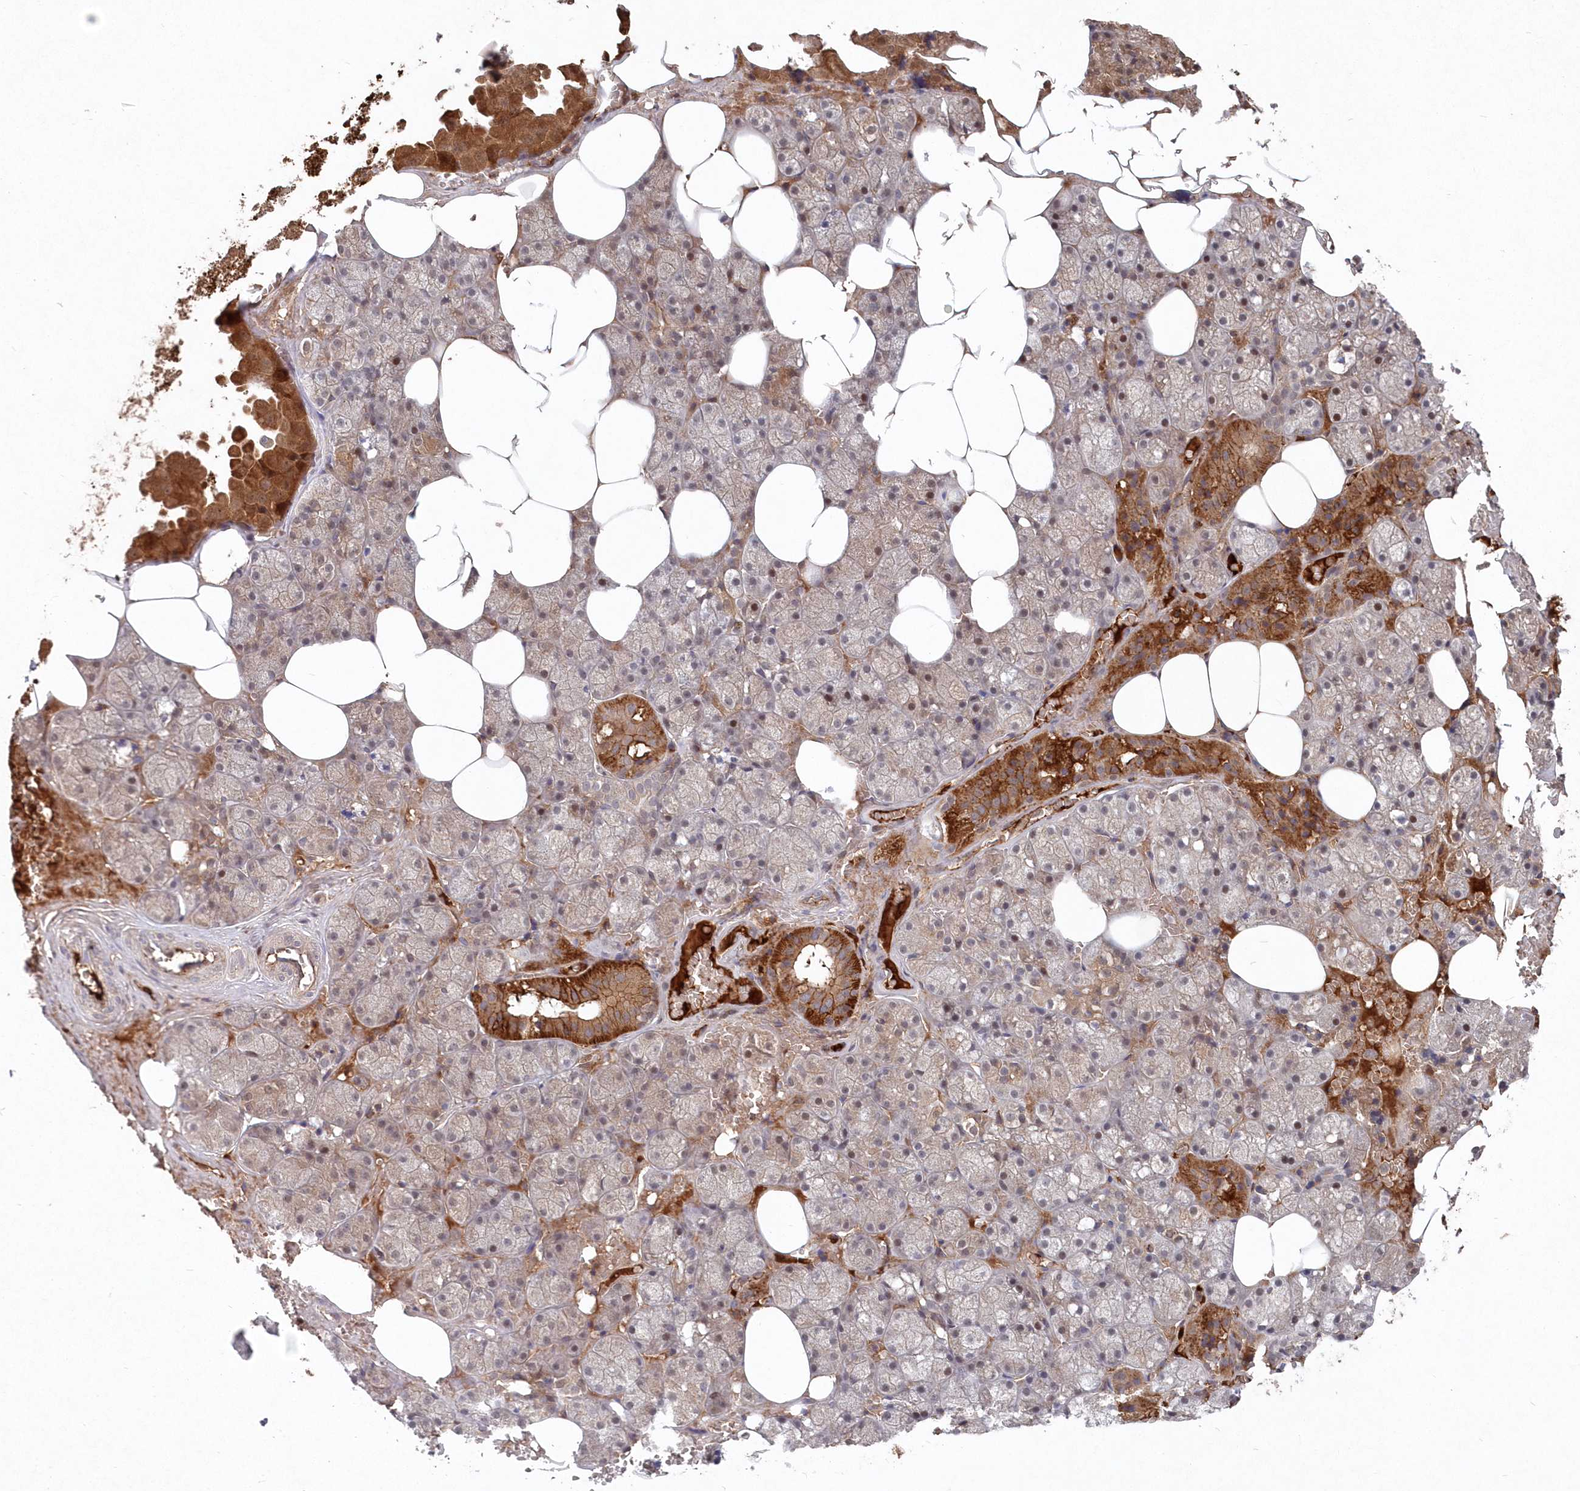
{"staining": {"intensity": "strong", "quantity": "25%-75%", "location": "cytoplasmic/membranous"}, "tissue": "salivary gland", "cell_type": "Glandular cells", "image_type": "normal", "snomed": [{"axis": "morphology", "description": "Normal tissue, NOS"}, {"axis": "topography", "description": "Salivary gland"}], "caption": "A brown stain labels strong cytoplasmic/membranous positivity of a protein in glandular cells of benign salivary gland.", "gene": "ABHD14B", "patient": {"sex": "male", "age": 62}}